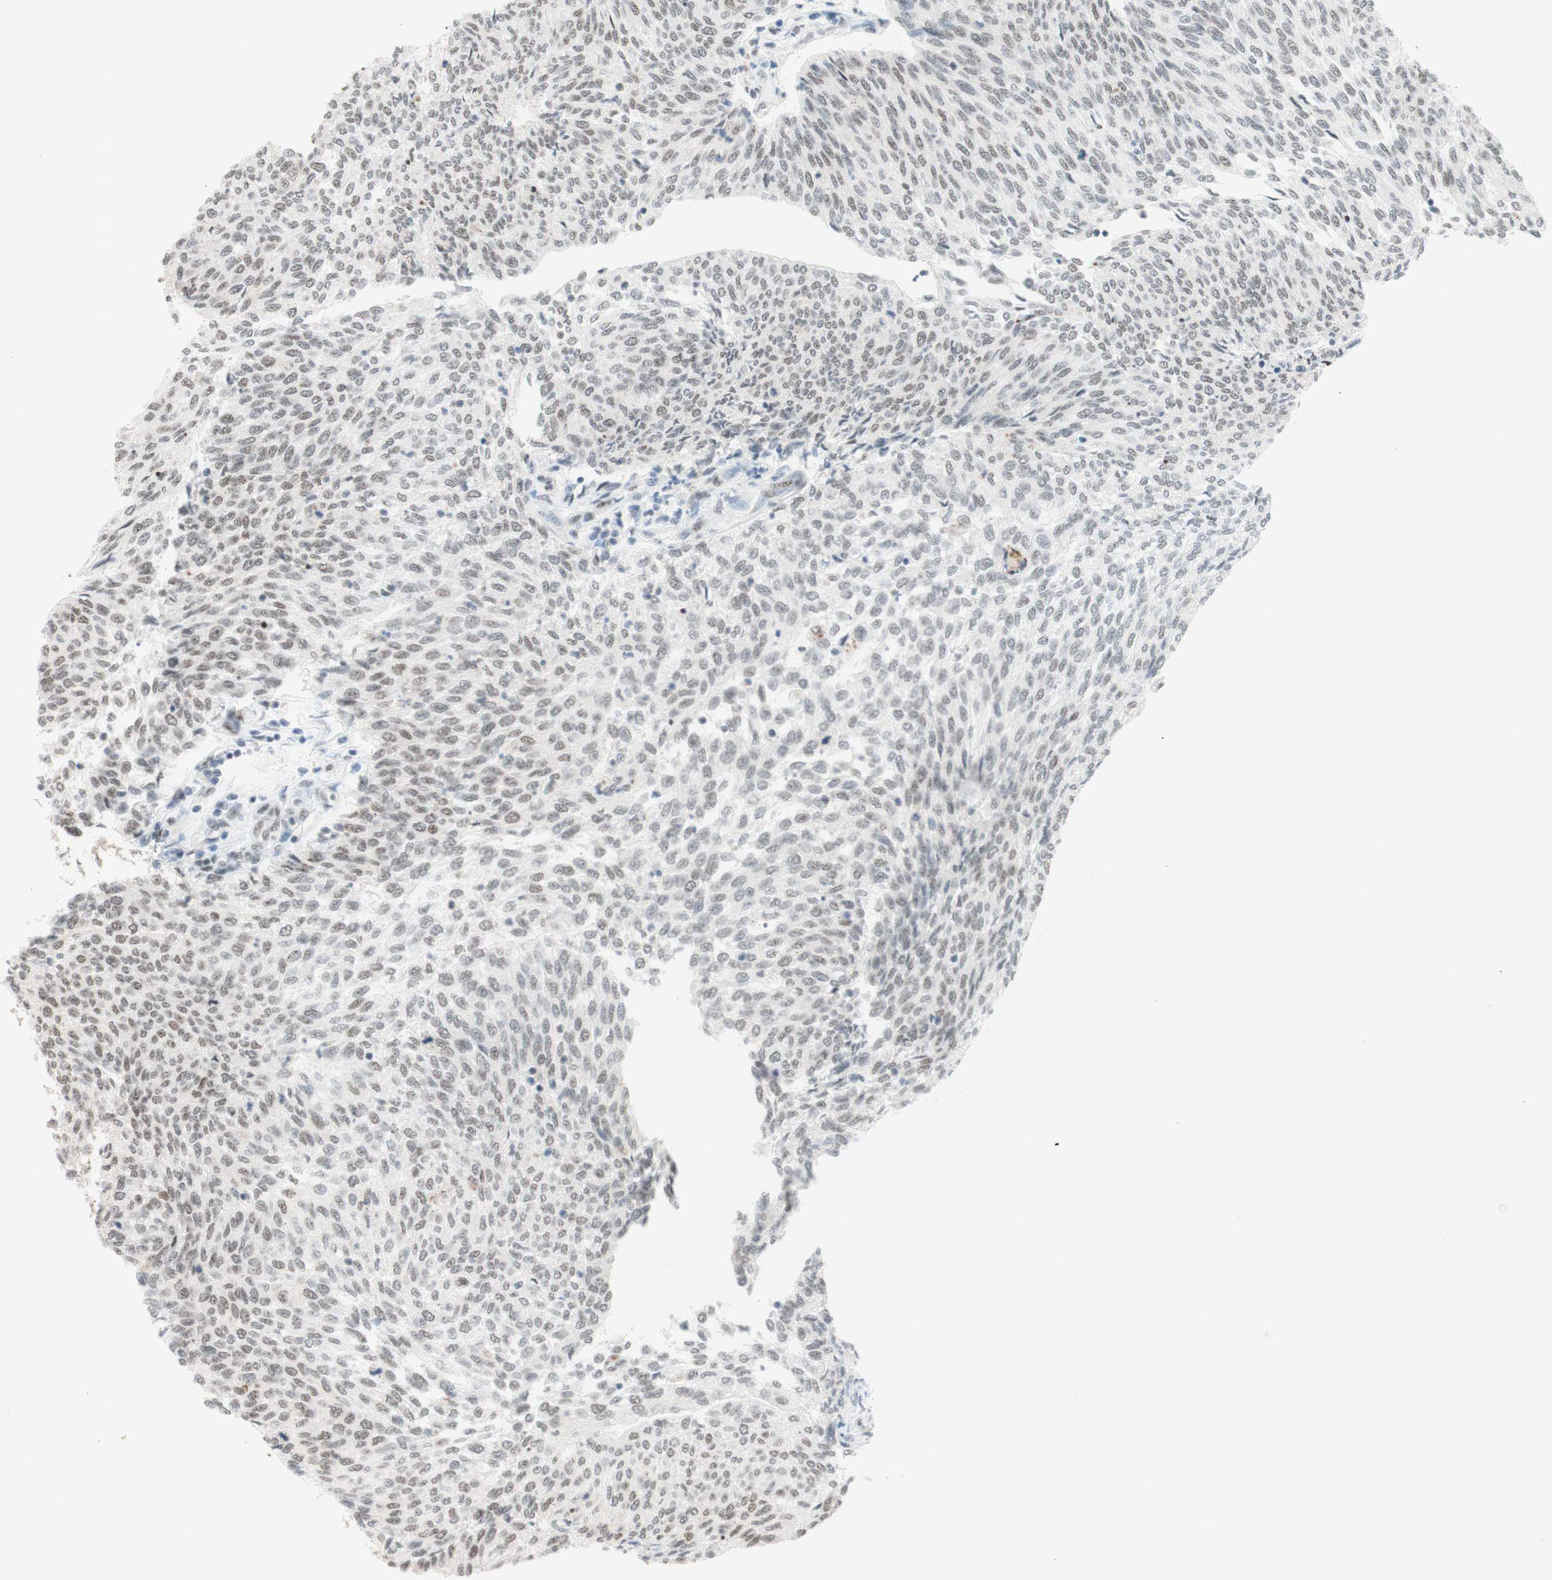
{"staining": {"intensity": "weak", "quantity": ">75%", "location": "nuclear"}, "tissue": "urothelial cancer", "cell_type": "Tumor cells", "image_type": "cancer", "snomed": [{"axis": "morphology", "description": "Urothelial carcinoma, Low grade"}, {"axis": "topography", "description": "Urinary bladder"}], "caption": "Urothelial cancer was stained to show a protein in brown. There is low levels of weak nuclear positivity in approximately >75% of tumor cells.", "gene": "PRPF19", "patient": {"sex": "female", "age": 79}}